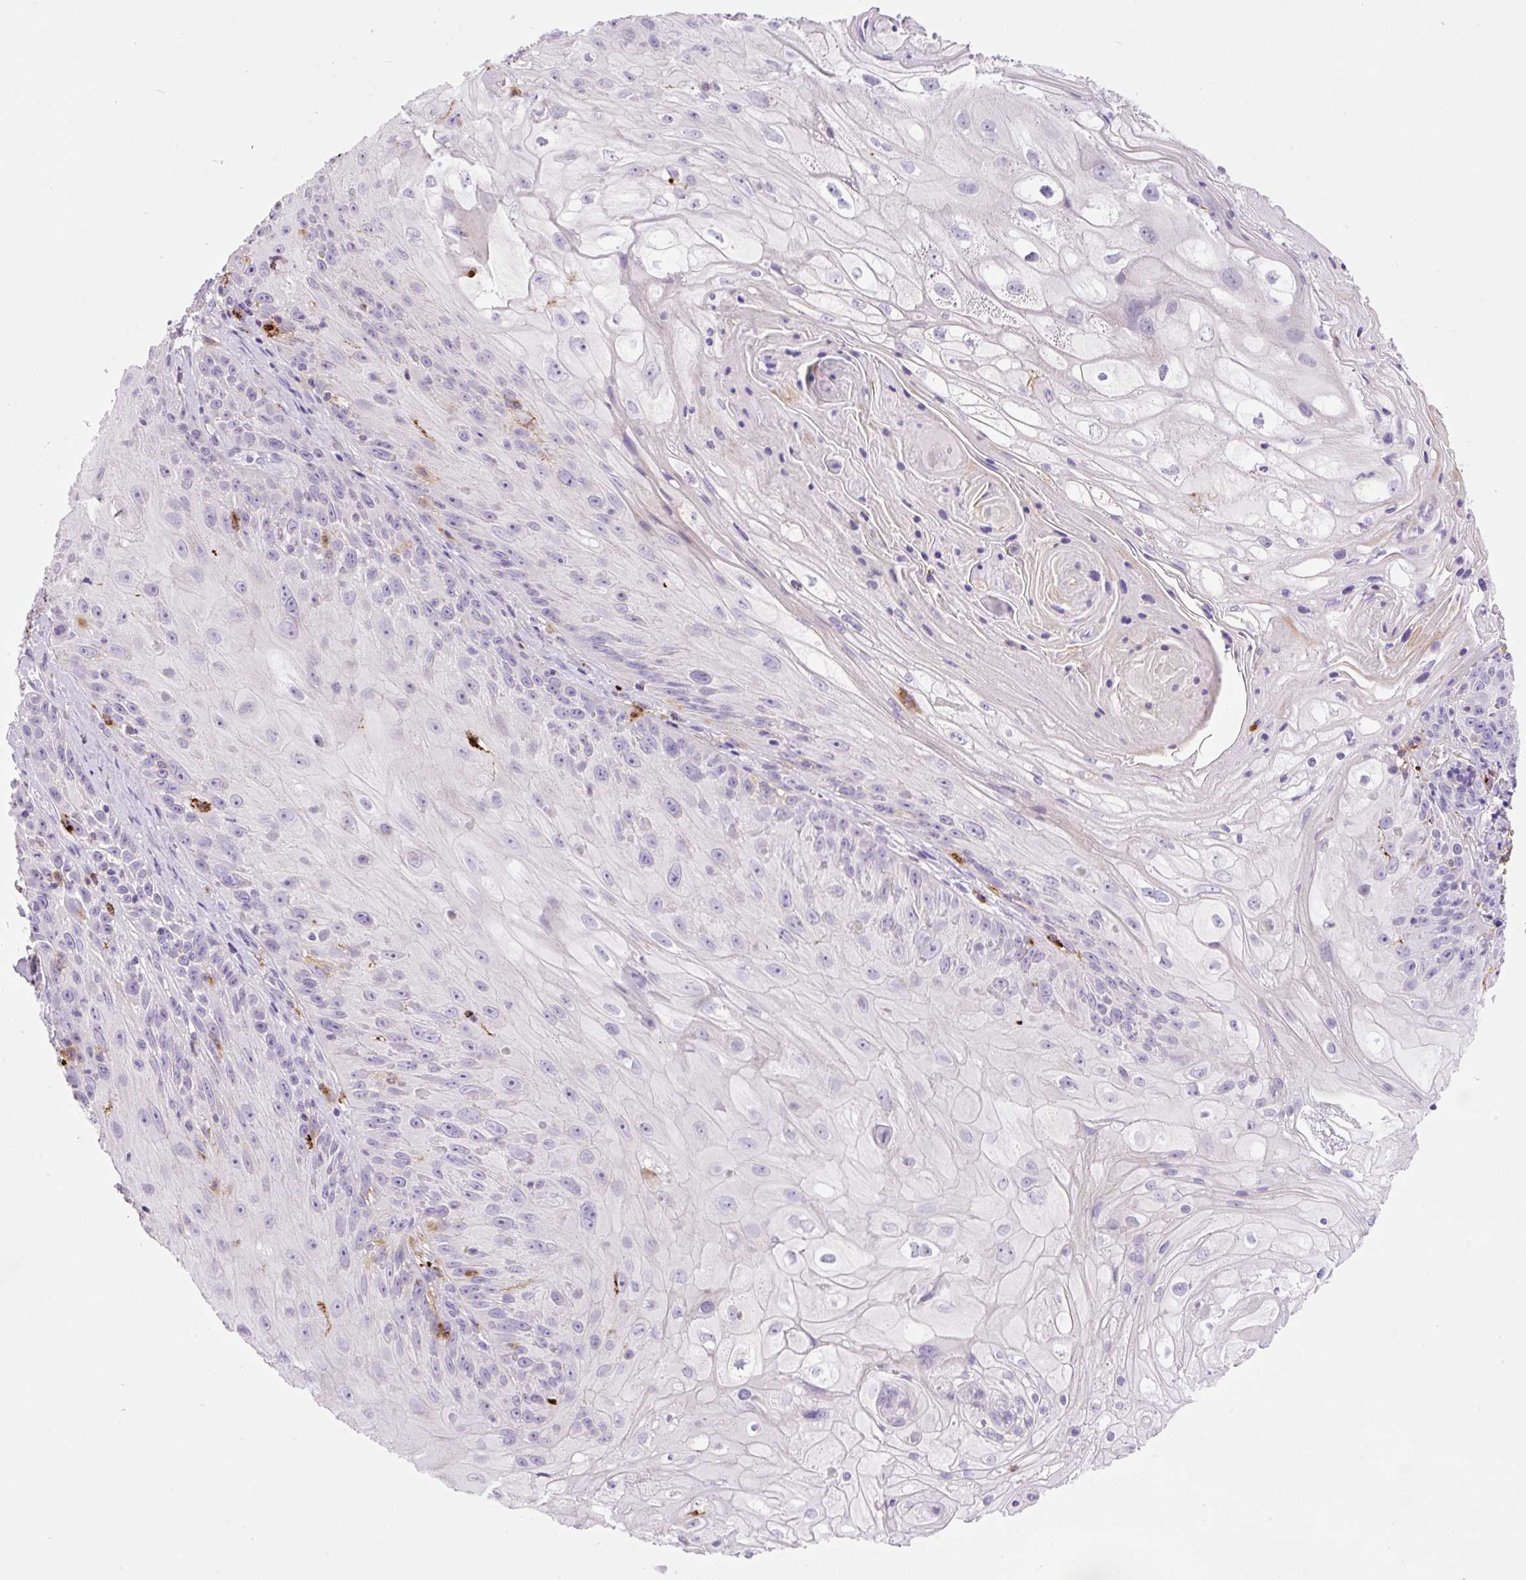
{"staining": {"intensity": "negative", "quantity": "none", "location": "none"}, "tissue": "skin cancer", "cell_type": "Tumor cells", "image_type": "cancer", "snomed": [{"axis": "morphology", "description": "Squamous cell carcinoma, NOS"}, {"axis": "topography", "description": "Skin"}, {"axis": "topography", "description": "Vulva"}], "caption": "This is an immunohistochemistry (IHC) micrograph of human skin cancer (squamous cell carcinoma). There is no staining in tumor cells.", "gene": "TDRD15", "patient": {"sex": "female", "age": 76}}